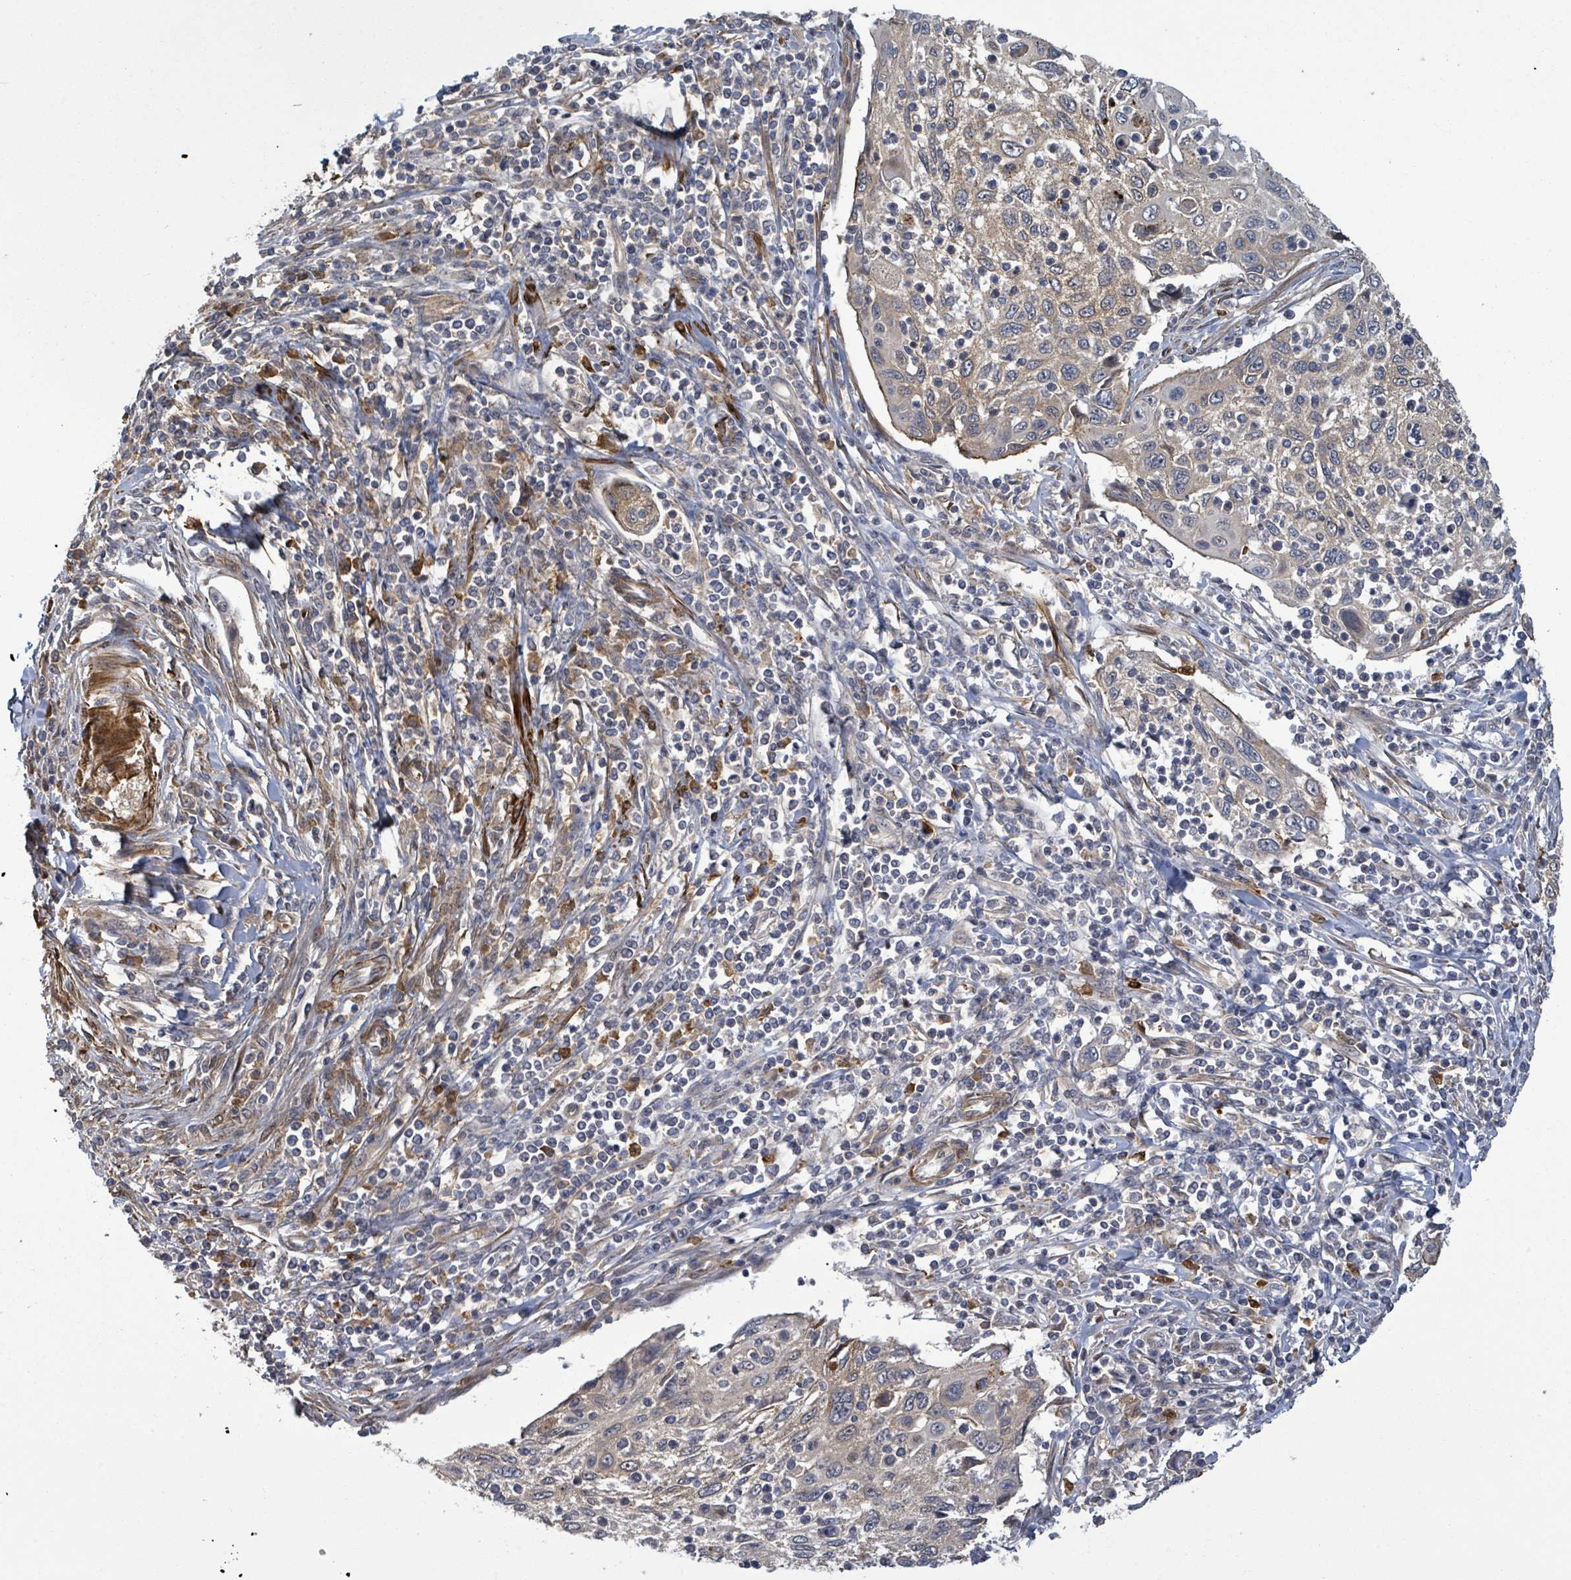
{"staining": {"intensity": "weak", "quantity": "25%-75%", "location": "cytoplasmic/membranous"}, "tissue": "cervical cancer", "cell_type": "Tumor cells", "image_type": "cancer", "snomed": [{"axis": "morphology", "description": "Squamous cell carcinoma, NOS"}, {"axis": "topography", "description": "Cervix"}], "caption": "A high-resolution image shows IHC staining of cervical cancer (squamous cell carcinoma), which demonstrates weak cytoplasmic/membranous positivity in about 25%-75% of tumor cells.", "gene": "MAP3K6", "patient": {"sex": "female", "age": 70}}